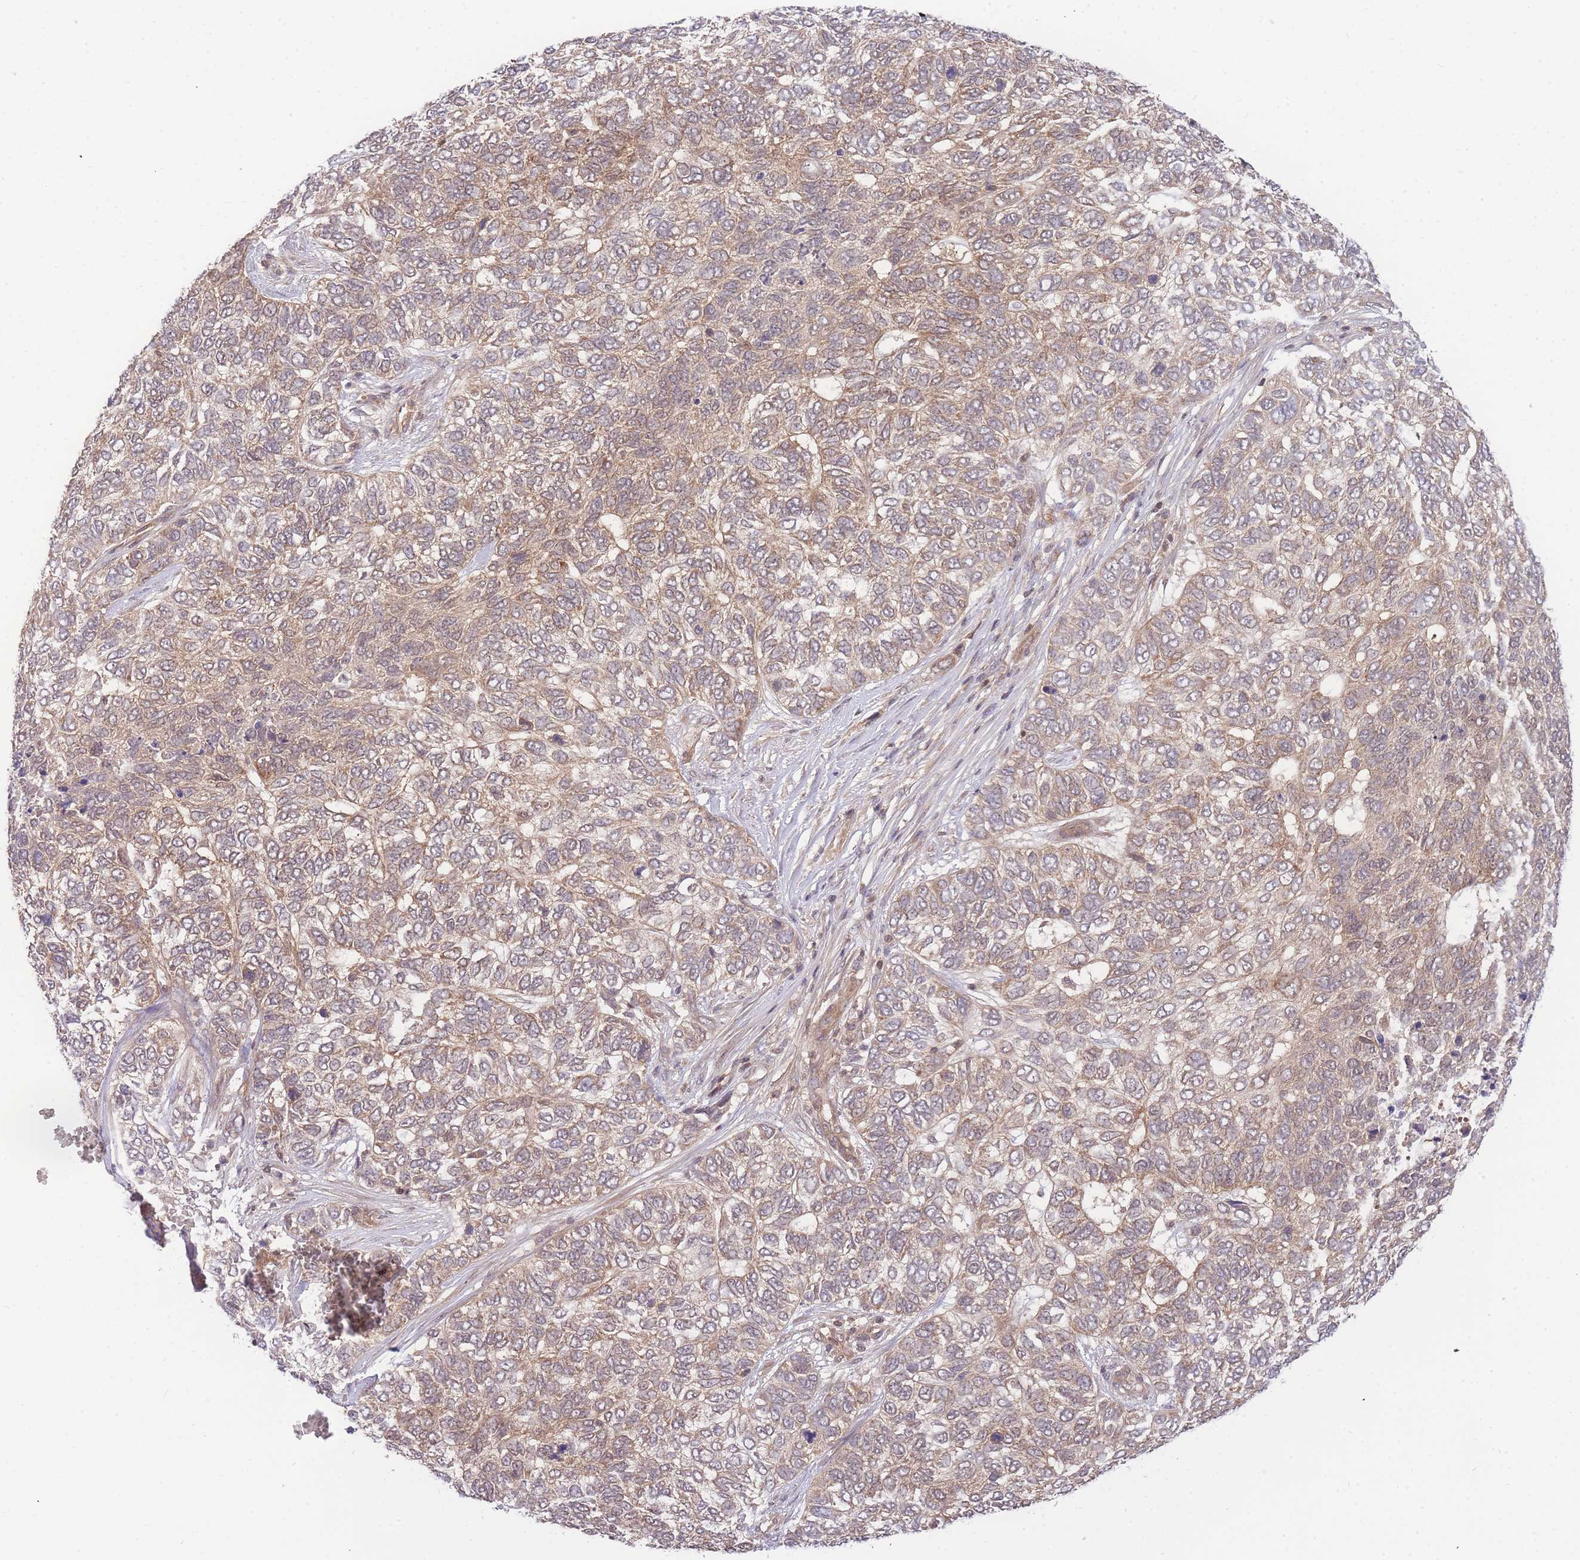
{"staining": {"intensity": "moderate", "quantity": ">75%", "location": "cytoplasmic/membranous"}, "tissue": "skin cancer", "cell_type": "Tumor cells", "image_type": "cancer", "snomed": [{"axis": "morphology", "description": "Basal cell carcinoma"}, {"axis": "topography", "description": "Skin"}], "caption": "DAB immunohistochemical staining of skin cancer exhibits moderate cytoplasmic/membranous protein staining in approximately >75% of tumor cells.", "gene": "KIAA1191", "patient": {"sex": "female", "age": 65}}